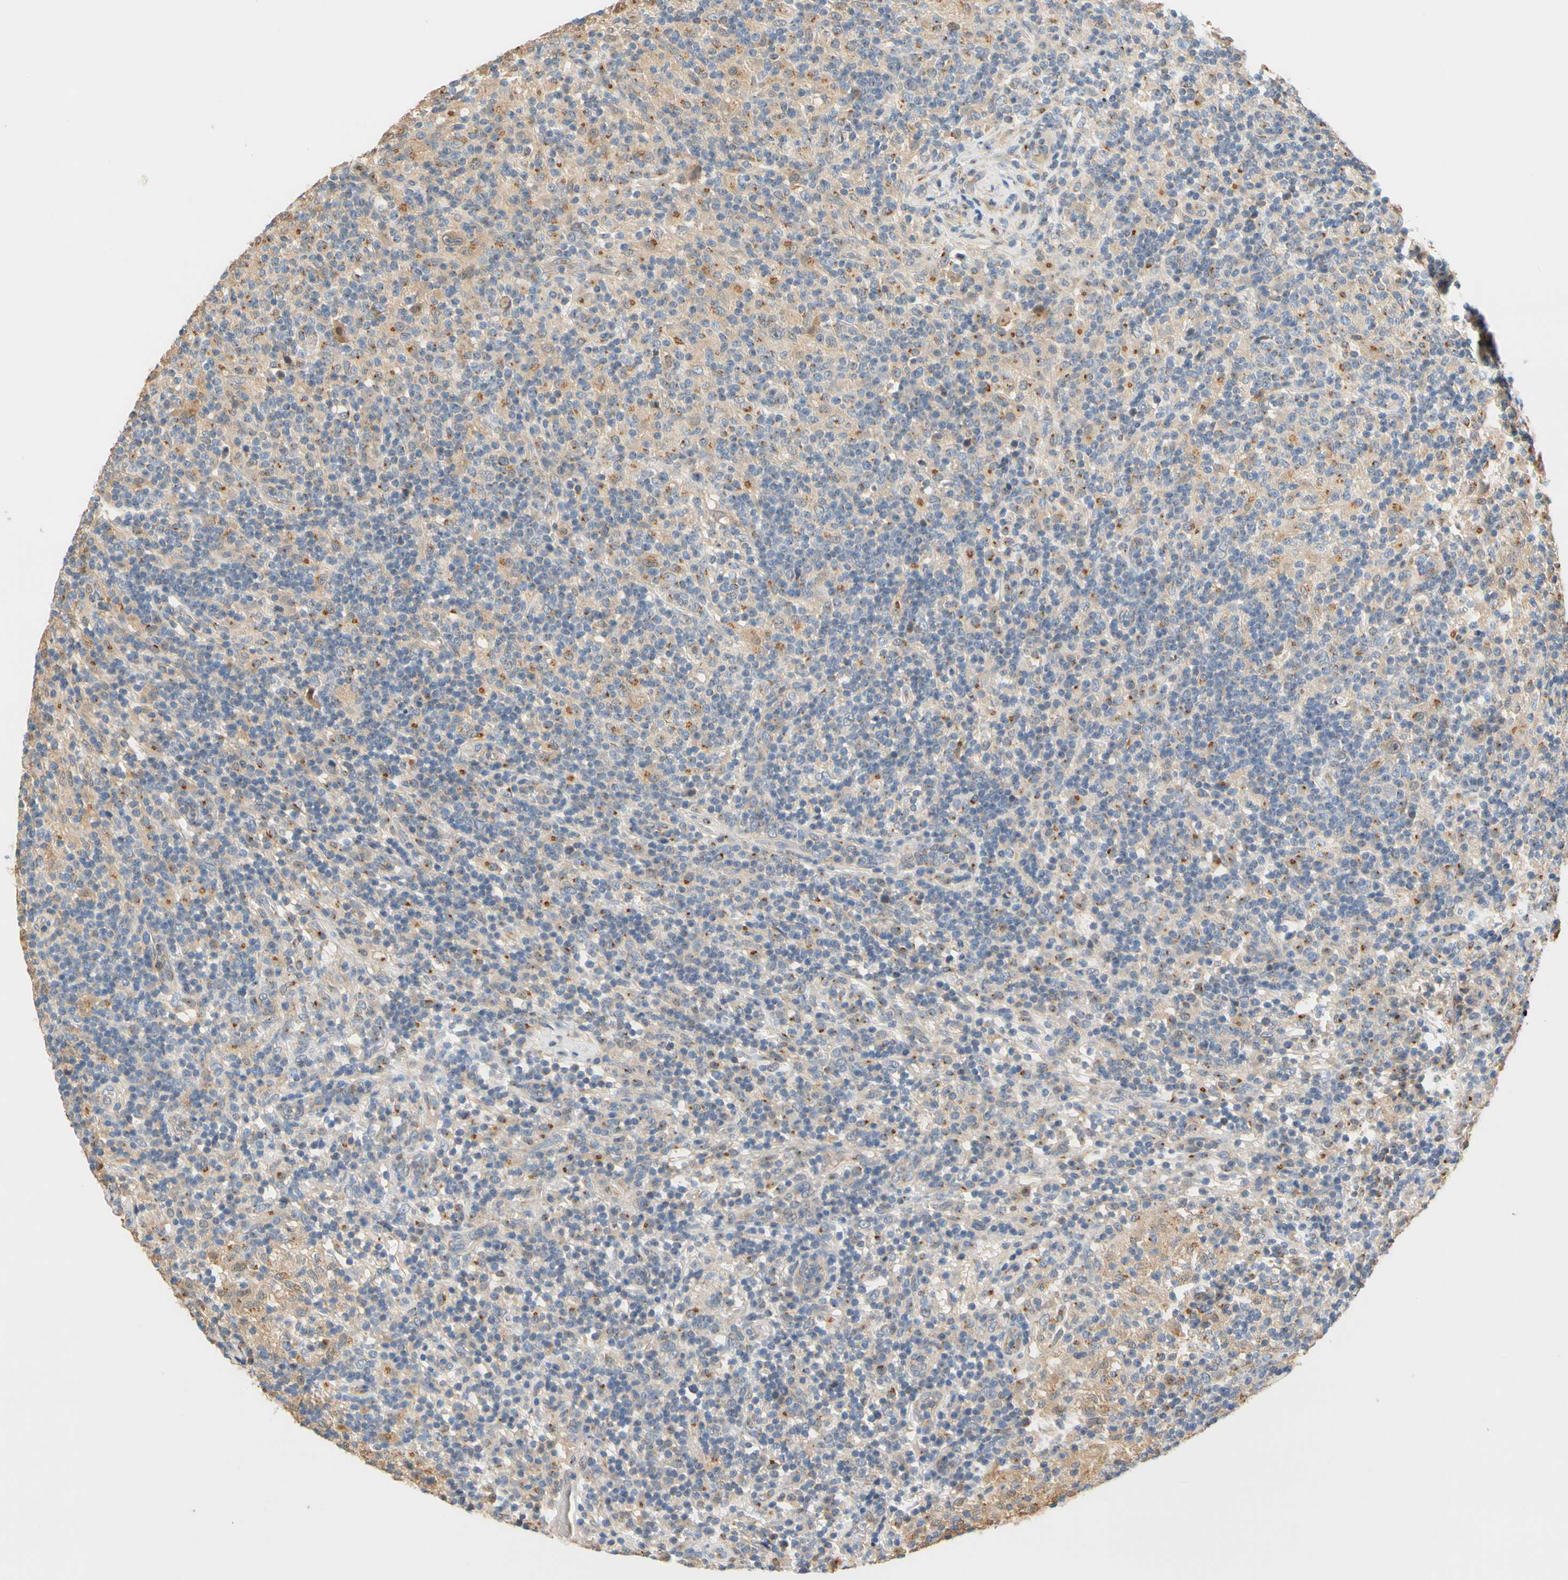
{"staining": {"intensity": "weak", "quantity": ">75%", "location": "cytoplasmic/membranous"}, "tissue": "lymphoma", "cell_type": "Tumor cells", "image_type": "cancer", "snomed": [{"axis": "morphology", "description": "Hodgkin's disease, NOS"}, {"axis": "topography", "description": "Lymph node"}], "caption": "There is low levels of weak cytoplasmic/membranous staining in tumor cells of lymphoma, as demonstrated by immunohistochemical staining (brown color).", "gene": "GPSM2", "patient": {"sex": "male", "age": 70}}